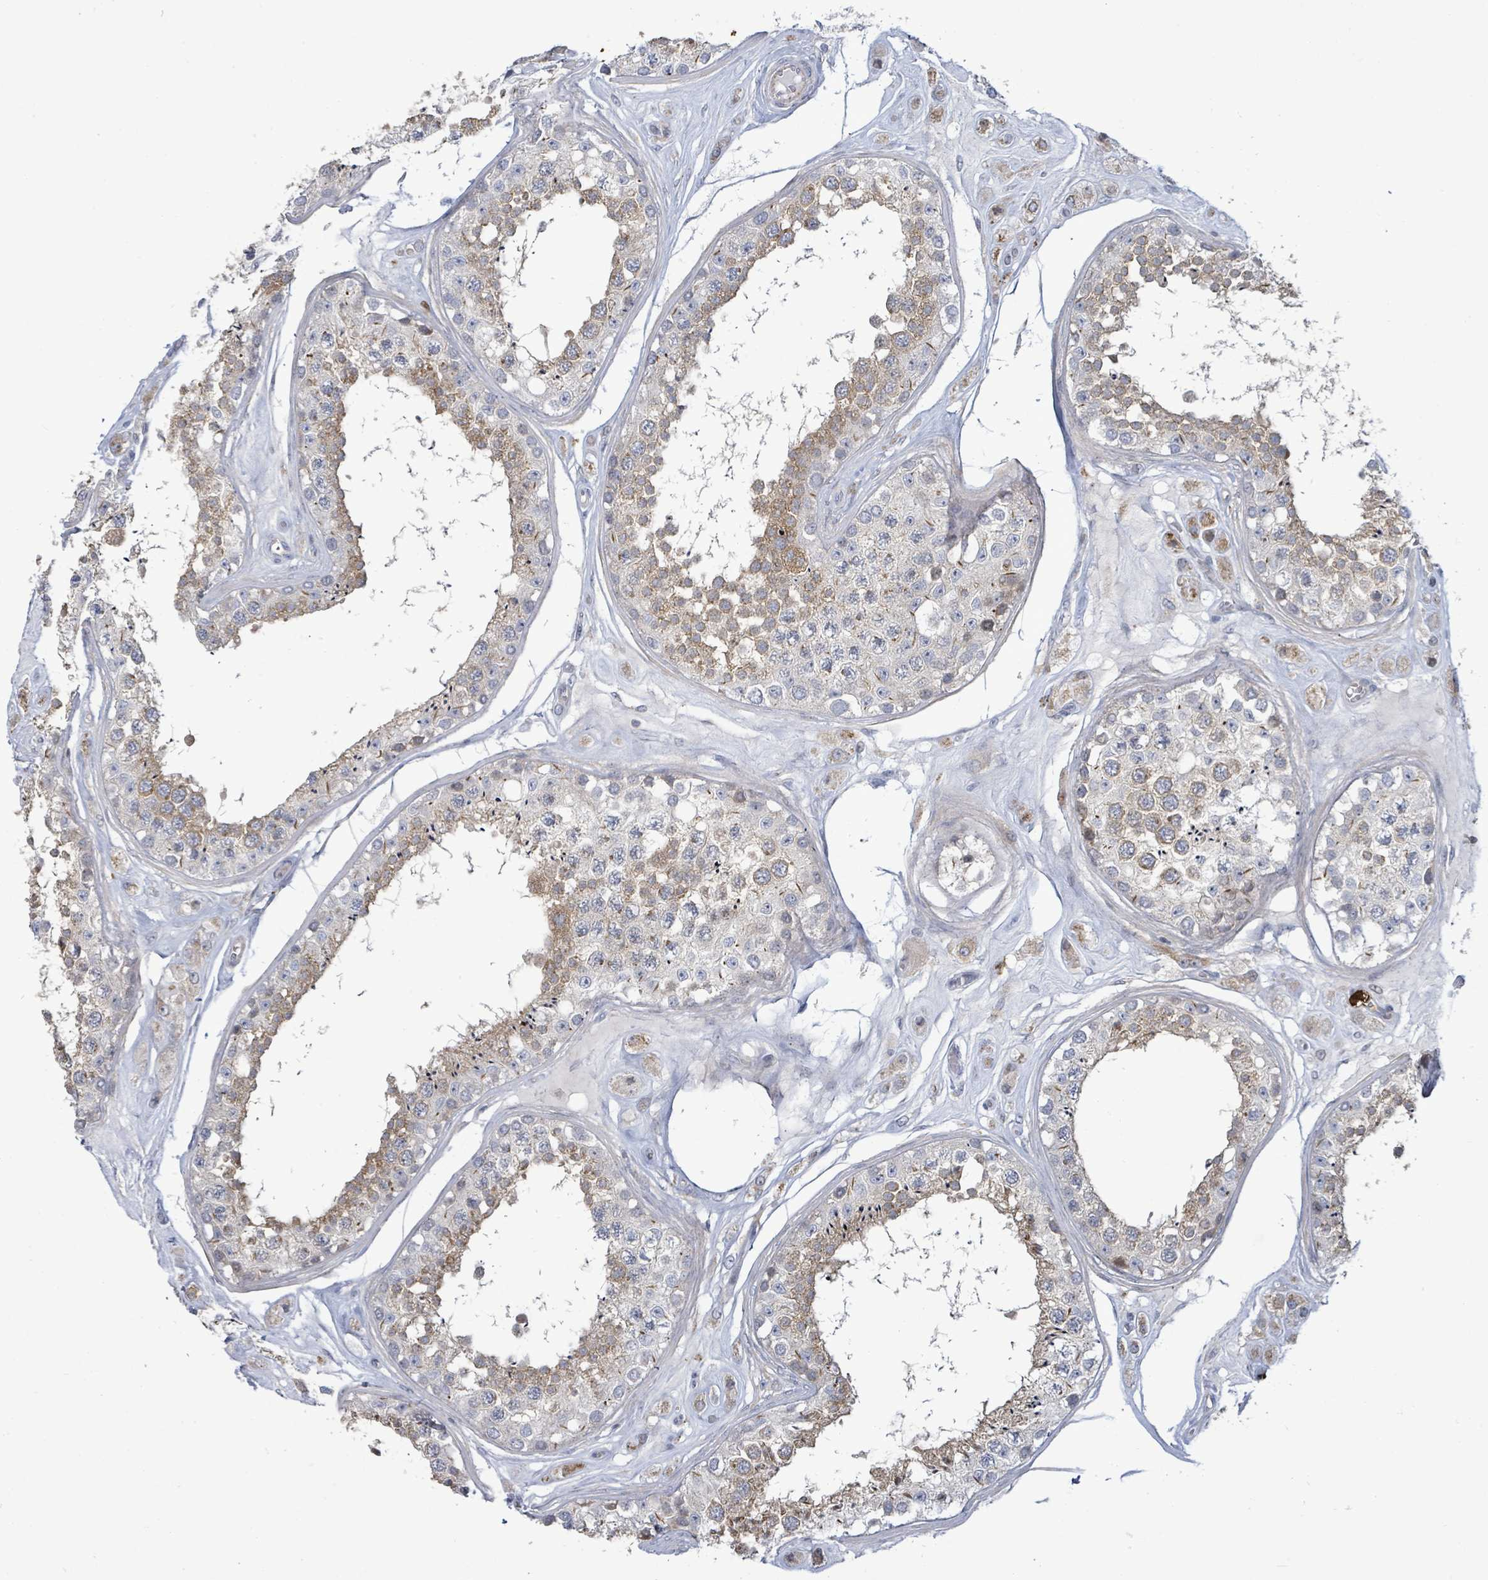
{"staining": {"intensity": "moderate", "quantity": "25%-75%", "location": "cytoplasmic/membranous"}, "tissue": "testis", "cell_type": "Cells in seminiferous ducts", "image_type": "normal", "snomed": [{"axis": "morphology", "description": "Normal tissue, NOS"}, {"axis": "topography", "description": "Testis"}], "caption": "A high-resolution histopathology image shows immunohistochemistry (IHC) staining of benign testis, which displays moderate cytoplasmic/membranous staining in about 25%-75% of cells in seminiferous ducts. The staining was performed using DAB (3,3'-diaminobenzidine) to visualize the protein expression in brown, while the nuclei were stained in blue with hematoxylin (Magnification: 20x).", "gene": "FAM210A", "patient": {"sex": "male", "age": 25}}